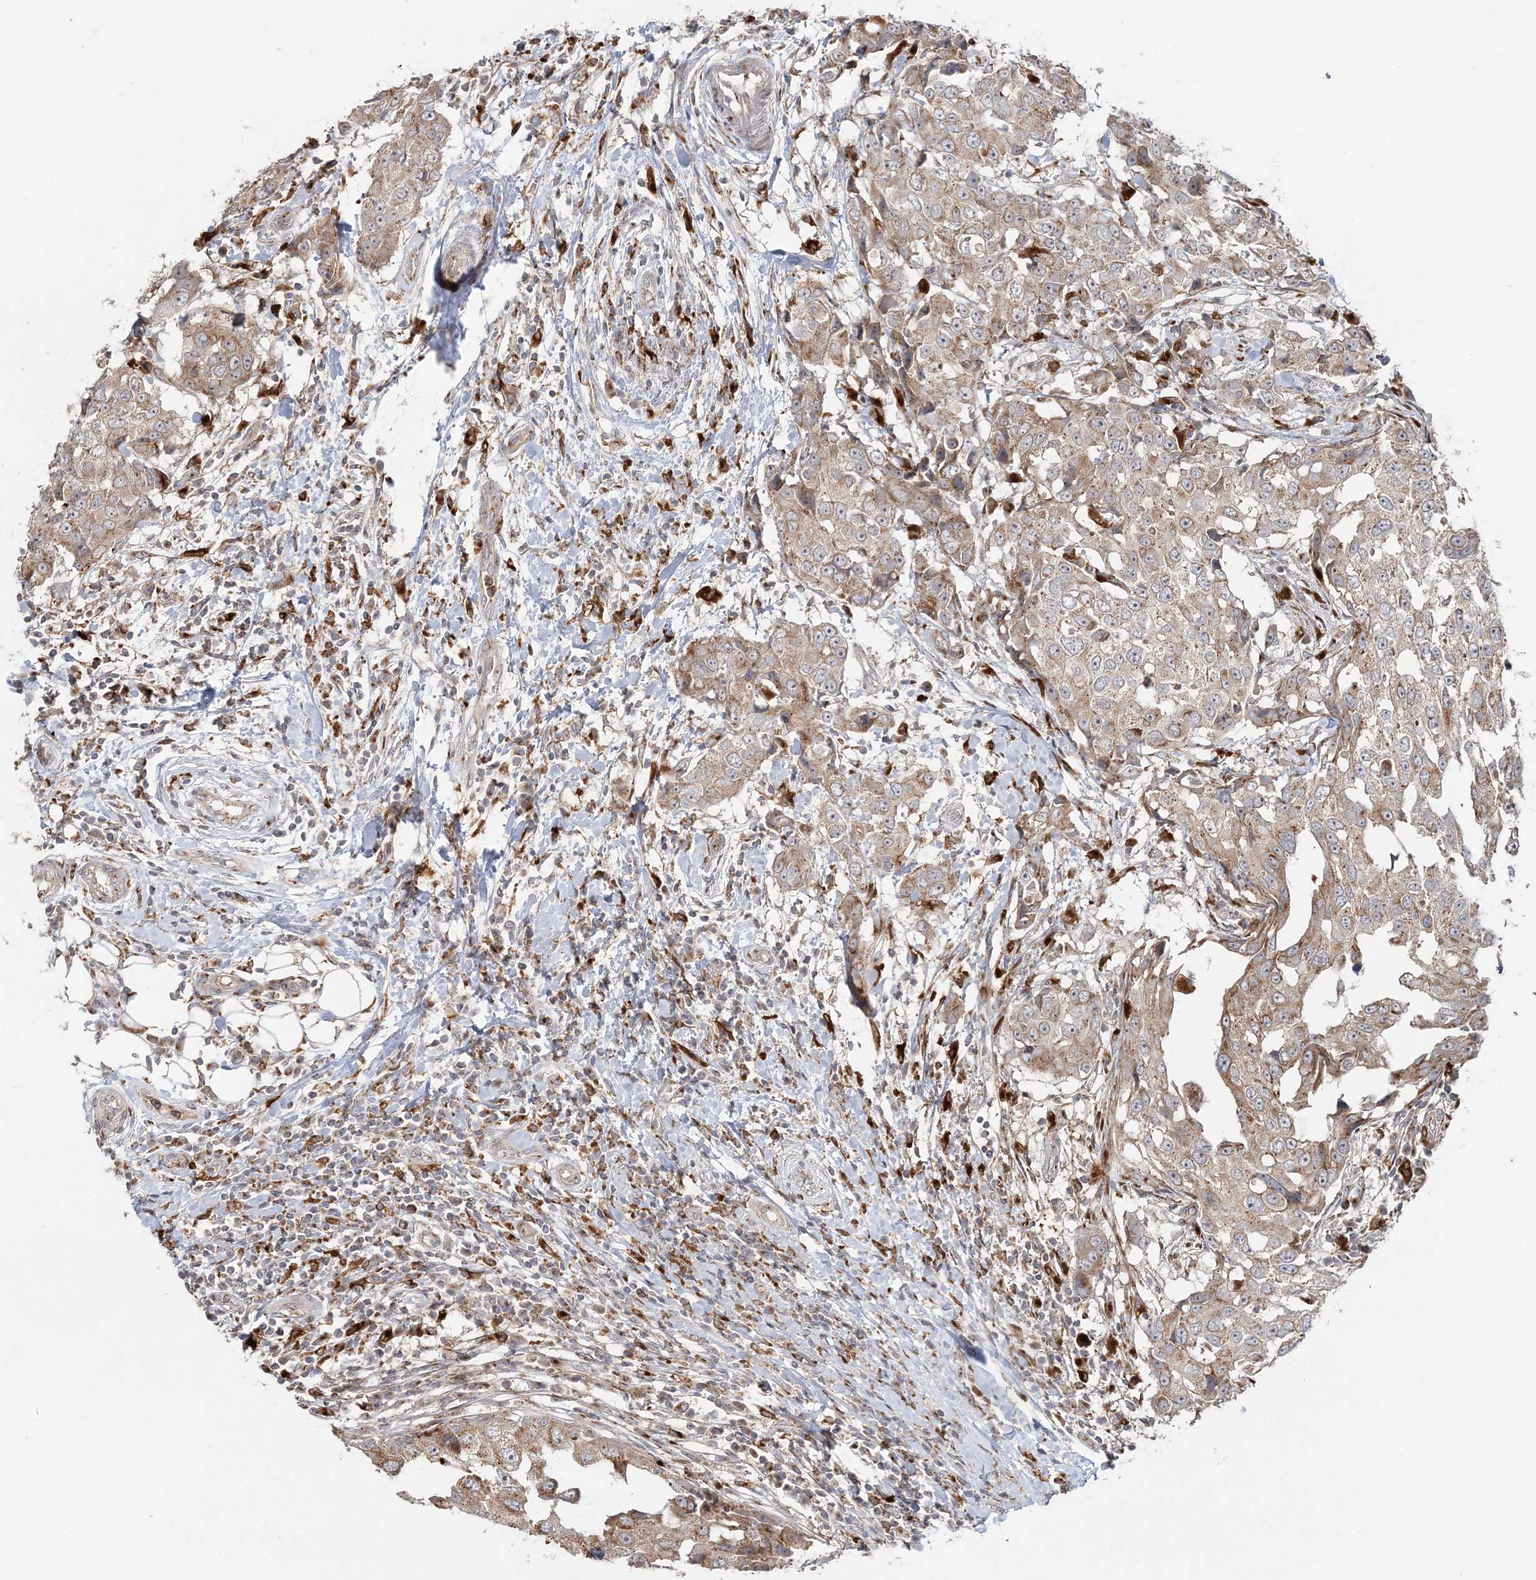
{"staining": {"intensity": "weak", "quantity": ">75%", "location": "cytoplasmic/membranous"}, "tissue": "breast cancer", "cell_type": "Tumor cells", "image_type": "cancer", "snomed": [{"axis": "morphology", "description": "Duct carcinoma"}, {"axis": "topography", "description": "Breast"}], "caption": "Immunohistochemical staining of human intraductal carcinoma (breast) displays low levels of weak cytoplasmic/membranous expression in approximately >75% of tumor cells.", "gene": "ABCC3", "patient": {"sex": "female", "age": 27}}